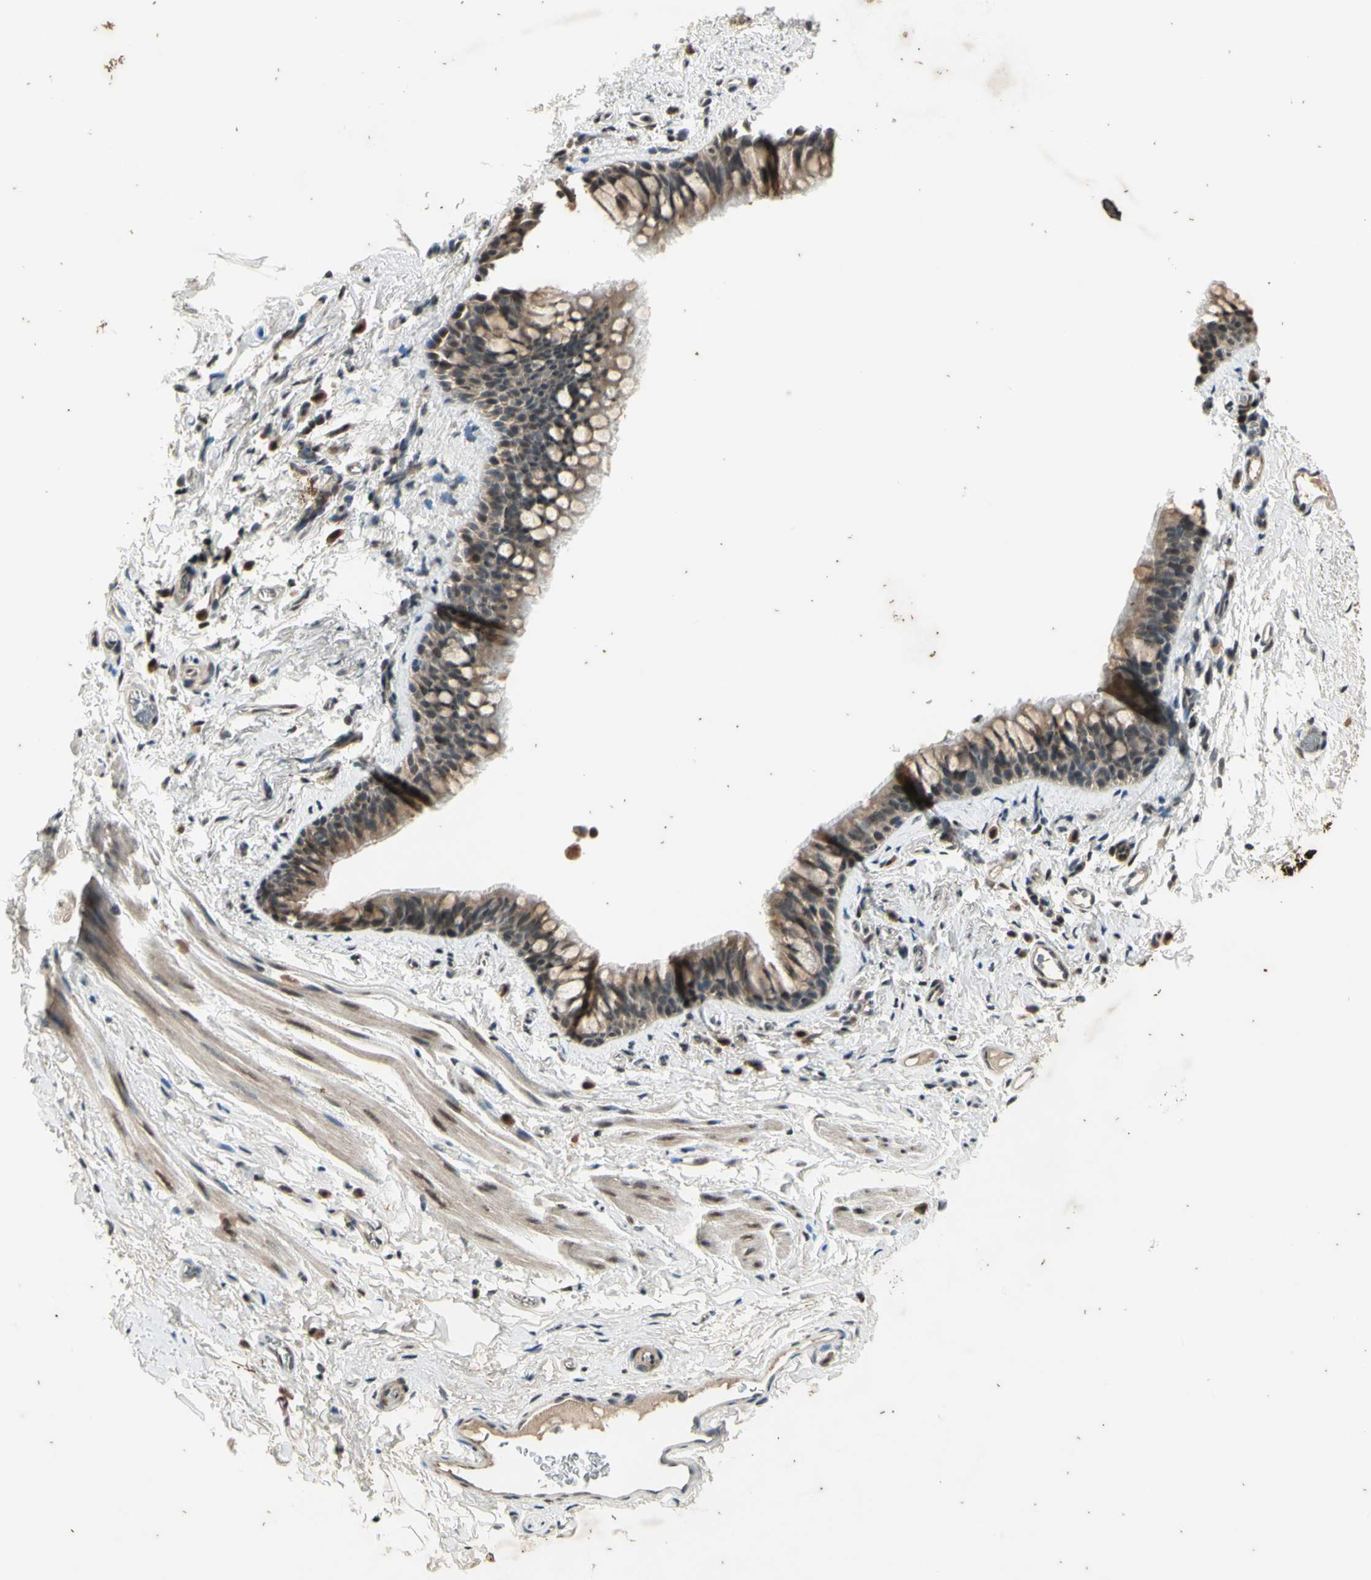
{"staining": {"intensity": "moderate", "quantity": ">75%", "location": "cytoplasmic/membranous"}, "tissue": "bronchus", "cell_type": "Respiratory epithelial cells", "image_type": "normal", "snomed": [{"axis": "morphology", "description": "Normal tissue, NOS"}, {"axis": "morphology", "description": "Malignant melanoma, Metastatic site"}, {"axis": "topography", "description": "Bronchus"}, {"axis": "topography", "description": "Lung"}], "caption": "High-power microscopy captured an immunohistochemistry photomicrograph of benign bronchus, revealing moderate cytoplasmic/membranous expression in about >75% of respiratory epithelial cells.", "gene": "EFNB2", "patient": {"sex": "male", "age": 64}}